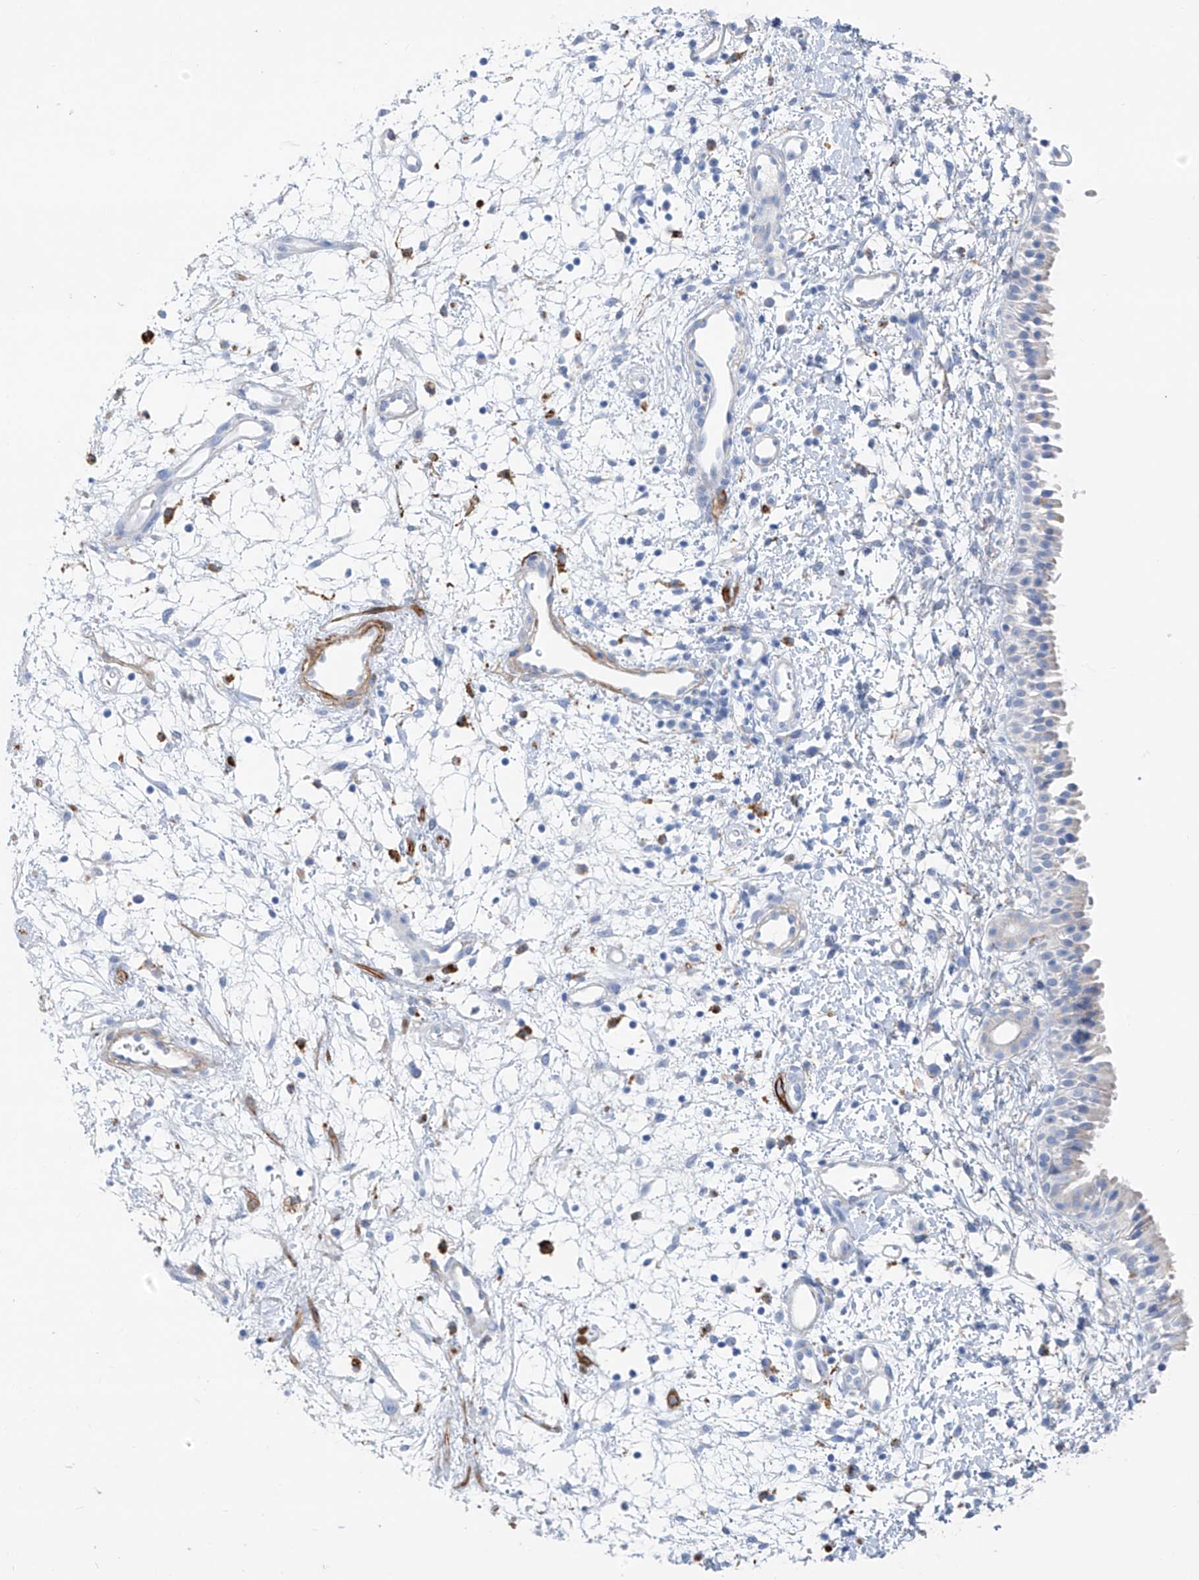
{"staining": {"intensity": "negative", "quantity": "none", "location": "none"}, "tissue": "nasopharynx", "cell_type": "Respiratory epithelial cells", "image_type": "normal", "snomed": [{"axis": "morphology", "description": "Normal tissue, NOS"}, {"axis": "topography", "description": "Nasopharynx"}], "caption": "Immunohistochemistry (IHC) of benign human nasopharynx exhibits no positivity in respiratory epithelial cells.", "gene": "GLMP", "patient": {"sex": "male", "age": 22}}